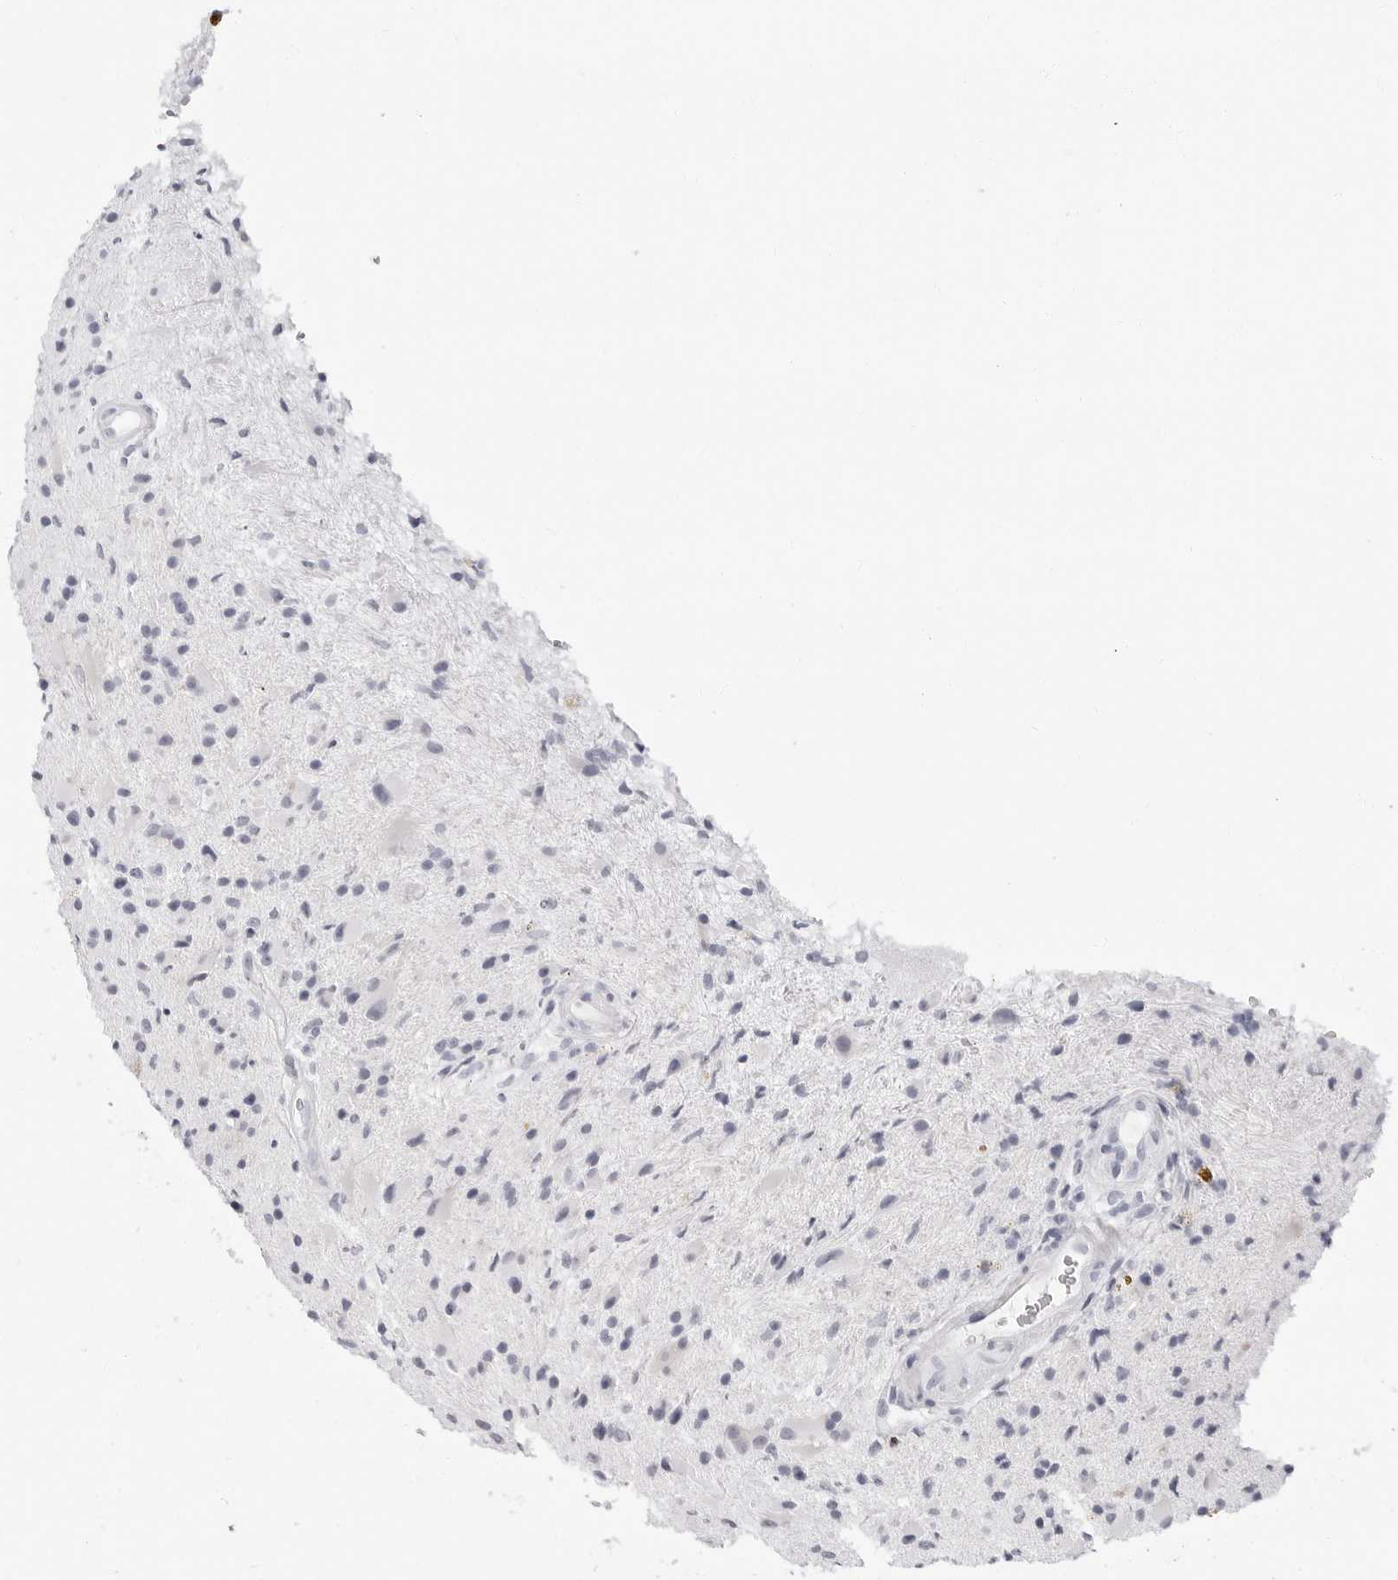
{"staining": {"intensity": "negative", "quantity": "none", "location": "none"}, "tissue": "glioma", "cell_type": "Tumor cells", "image_type": "cancer", "snomed": [{"axis": "morphology", "description": "Glioma, malignant, High grade"}, {"axis": "topography", "description": "Brain"}], "caption": "High power microscopy micrograph of an immunohistochemistry photomicrograph of glioma, revealing no significant expression in tumor cells. The staining was performed using DAB (3,3'-diaminobenzidine) to visualize the protein expression in brown, while the nuclei were stained in blue with hematoxylin (Magnification: 20x).", "gene": "ERICH3", "patient": {"sex": "male", "age": 33}}